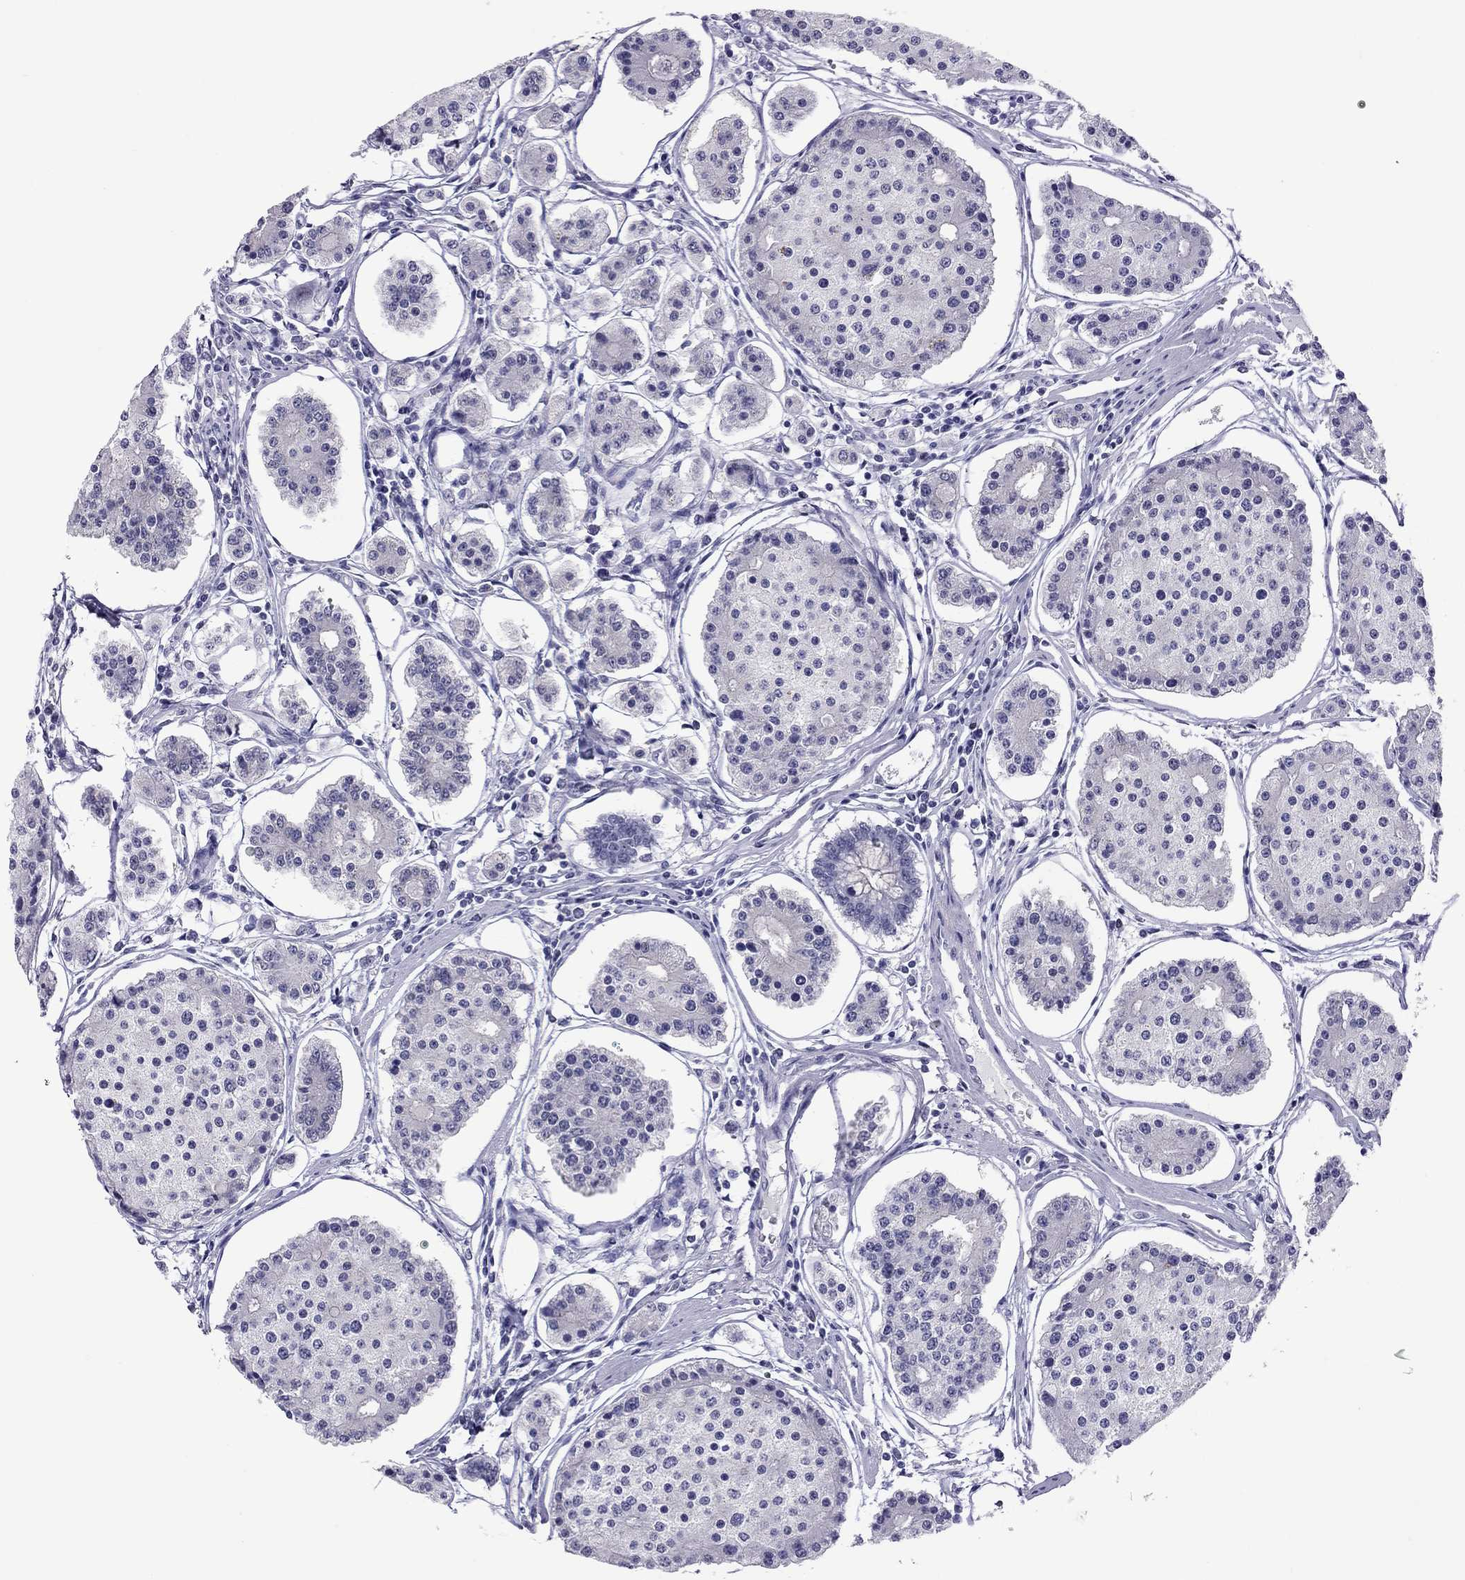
{"staining": {"intensity": "negative", "quantity": "none", "location": "none"}, "tissue": "carcinoid", "cell_type": "Tumor cells", "image_type": "cancer", "snomed": [{"axis": "morphology", "description": "Carcinoid, malignant, NOS"}, {"axis": "topography", "description": "Small intestine"}], "caption": "This is an IHC image of human malignant carcinoid. There is no staining in tumor cells.", "gene": "CHRNB3", "patient": {"sex": "female", "age": 65}}